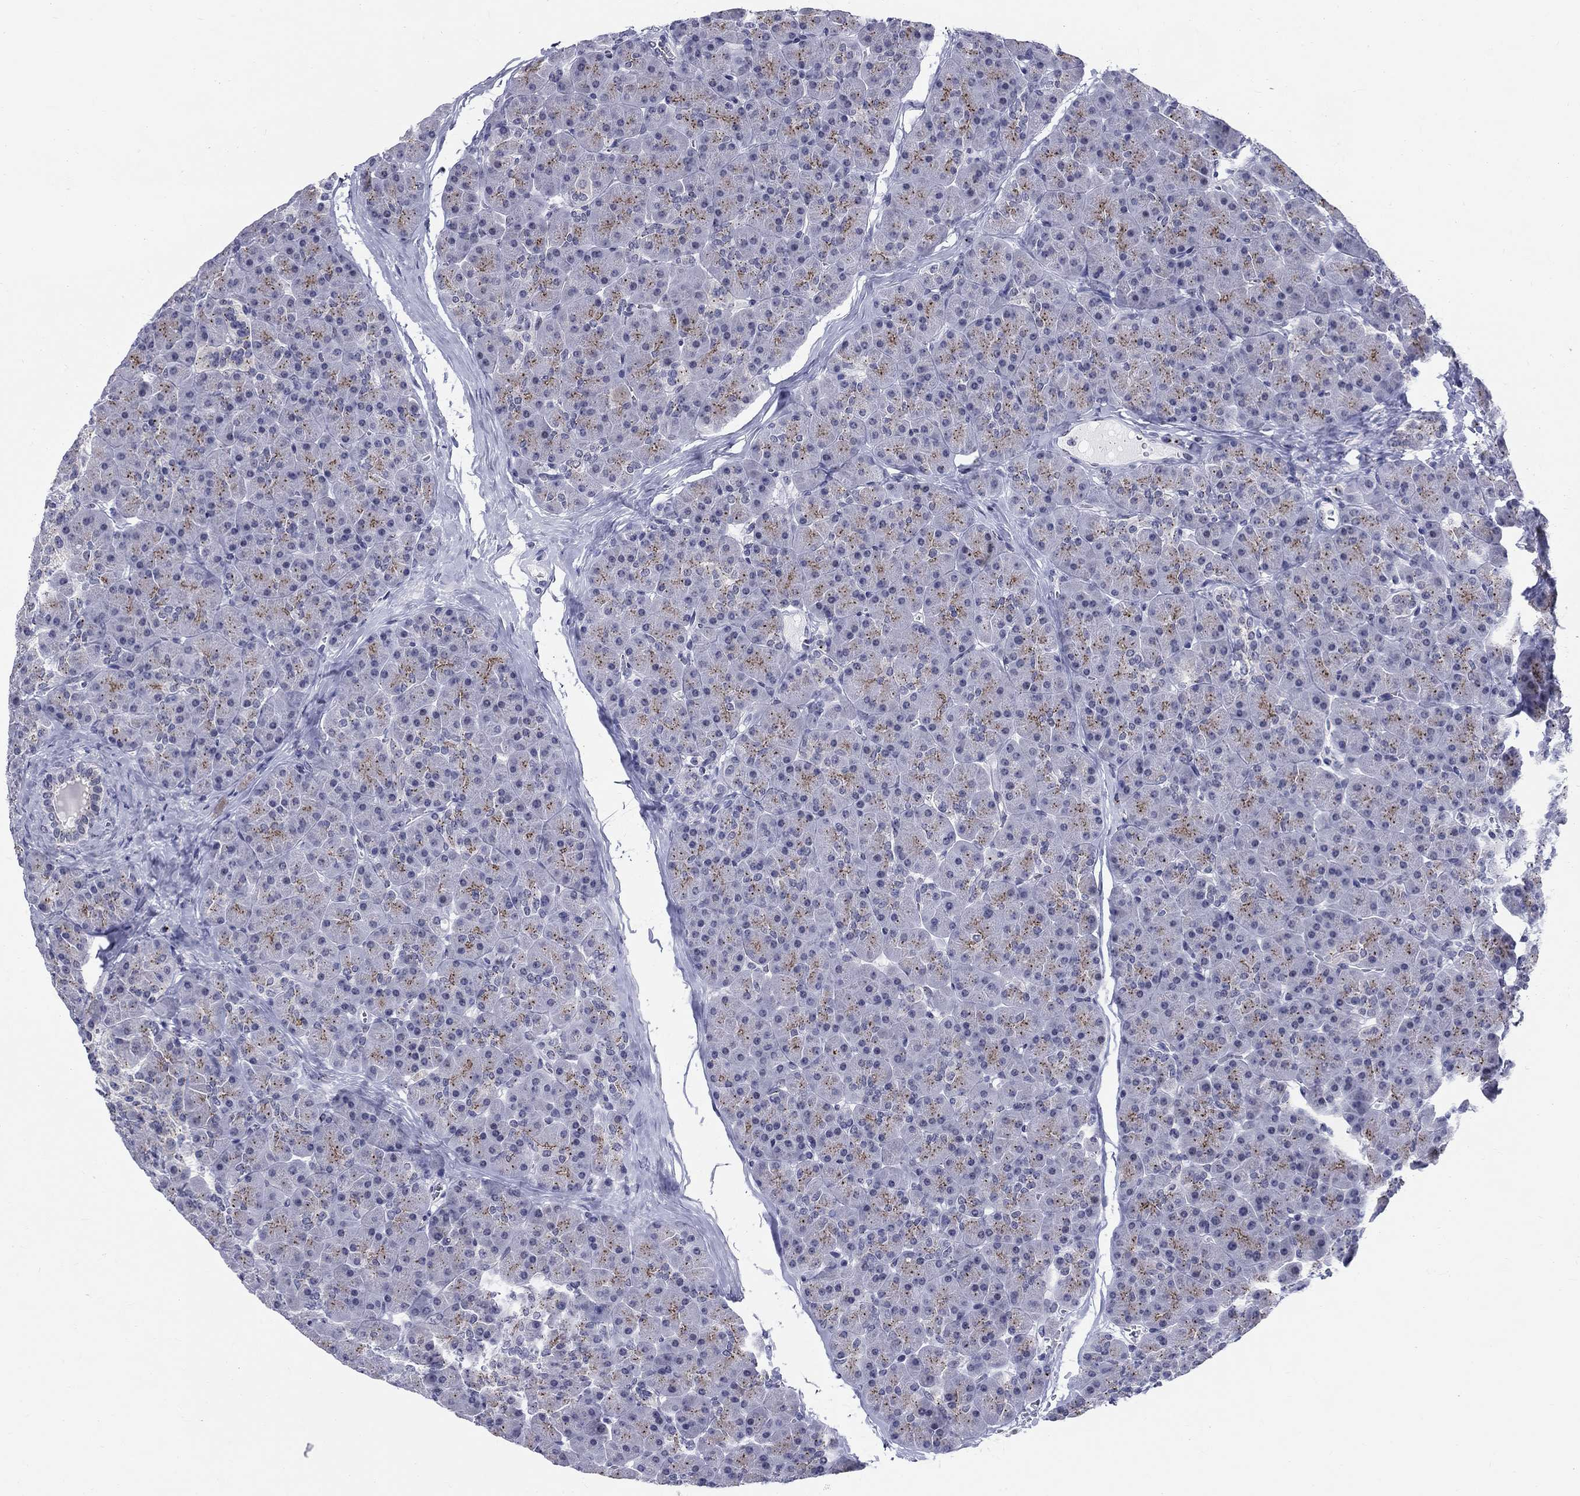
{"staining": {"intensity": "weak", "quantity": "25%-75%", "location": "cytoplasmic/membranous"}, "tissue": "pancreas", "cell_type": "Exocrine glandular cells", "image_type": "normal", "snomed": [{"axis": "morphology", "description": "Normal tissue, NOS"}, {"axis": "topography", "description": "Pancreas"}], "caption": "Protein expression analysis of normal human pancreas reveals weak cytoplasmic/membranous positivity in approximately 25%-75% of exocrine glandular cells.", "gene": "CEP43", "patient": {"sex": "female", "age": 44}}